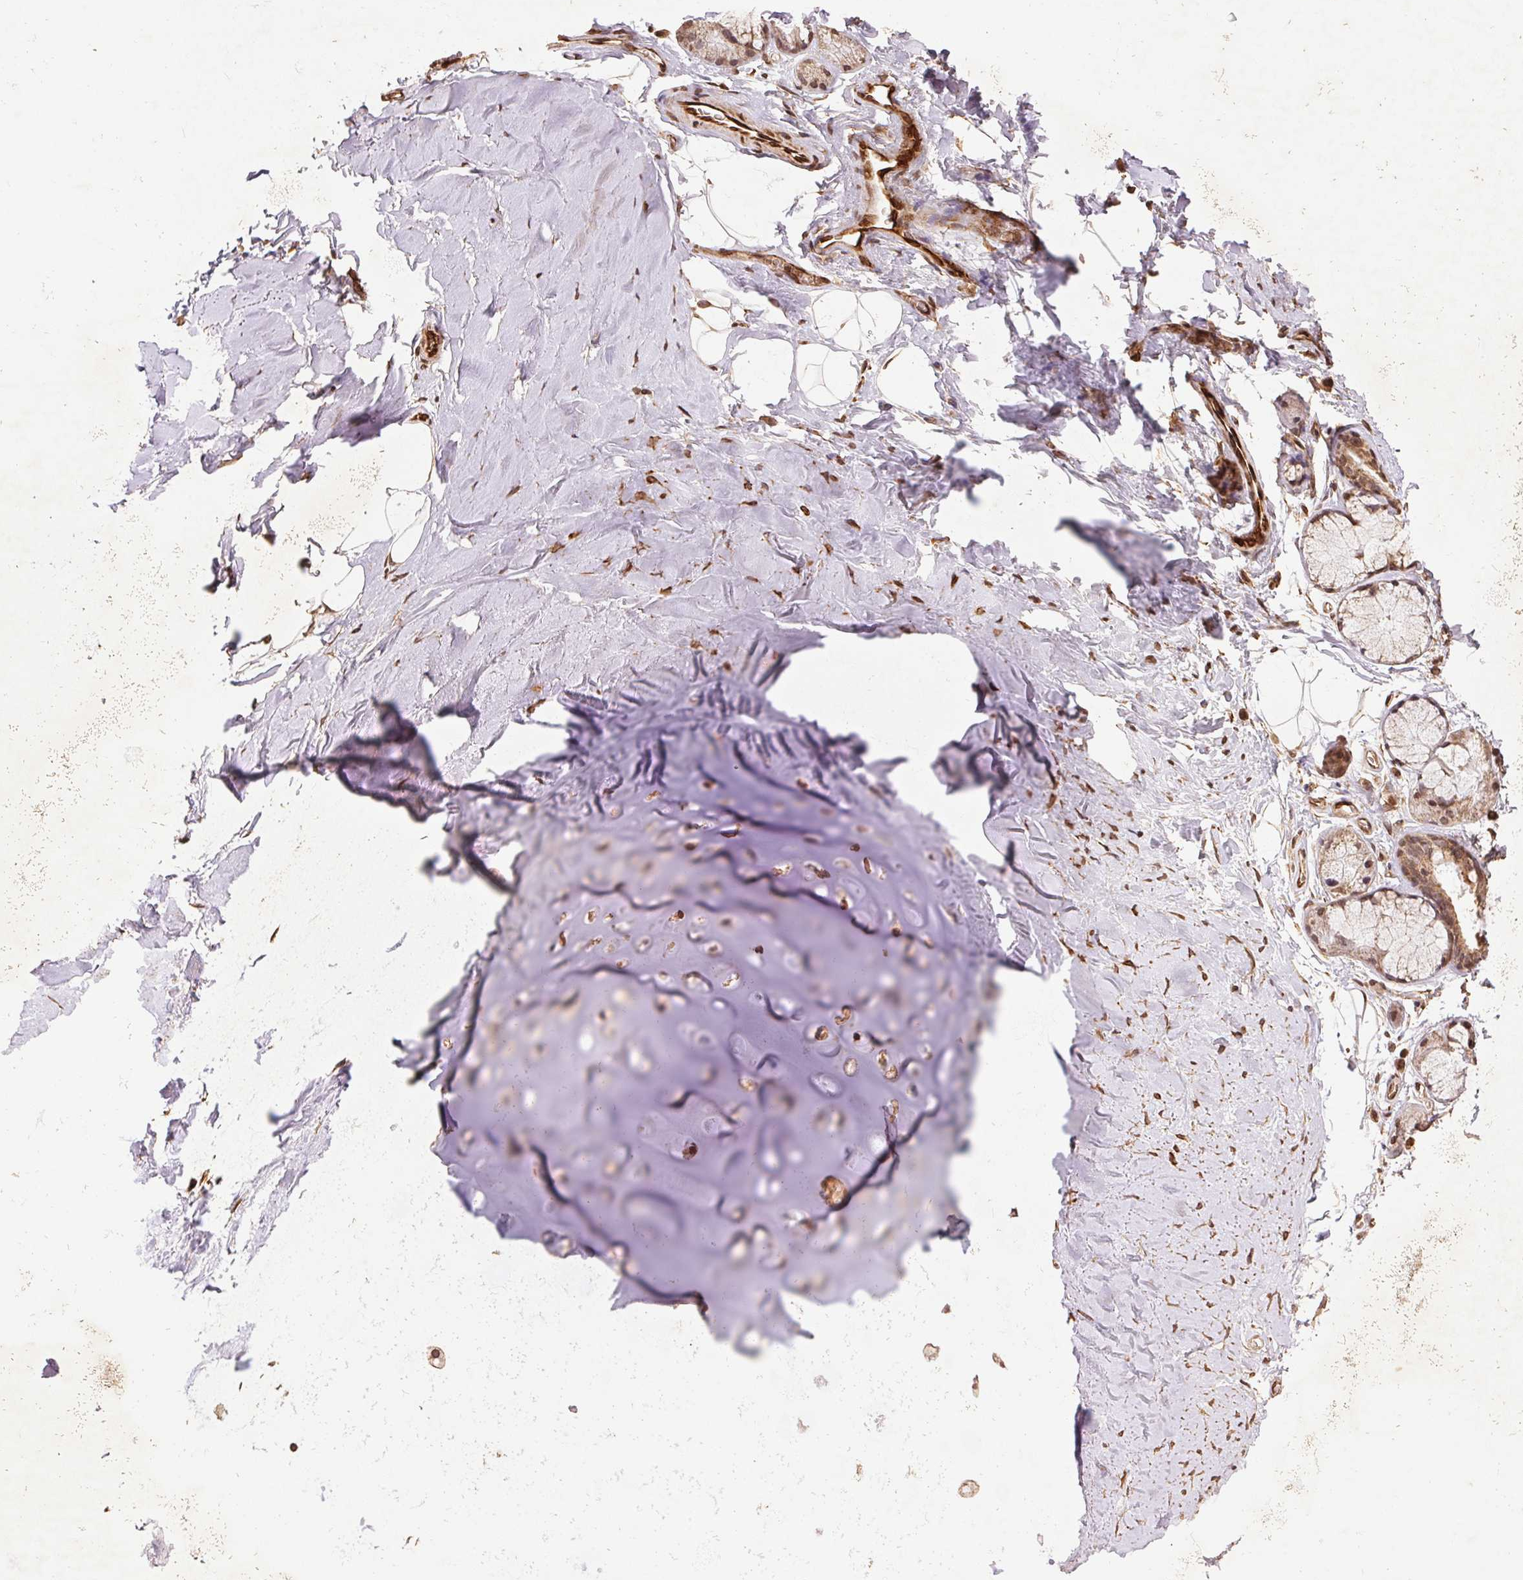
{"staining": {"intensity": "weak", "quantity": "25%-75%", "location": "cytoplasmic/membranous"}, "tissue": "adipose tissue", "cell_type": "Adipocytes", "image_type": "normal", "snomed": [{"axis": "morphology", "description": "Normal tissue, NOS"}, {"axis": "topography", "description": "Cartilage tissue"}, {"axis": "topography", "description": "Bronchus"}], "caption": "Adipose tissue stained with DAB IHC reveals low levels of weak cytoplasmic/membranous expression in approximately 25%-75% of adipocytes. Using DAB (3,3'-diaminobenzidine) (brown) and hematoxylin (blue) stains, captured at high magnification using brightfield microscopy.", "gene": "SPRED2", "patient": {"sex": "female", "age": 79}}